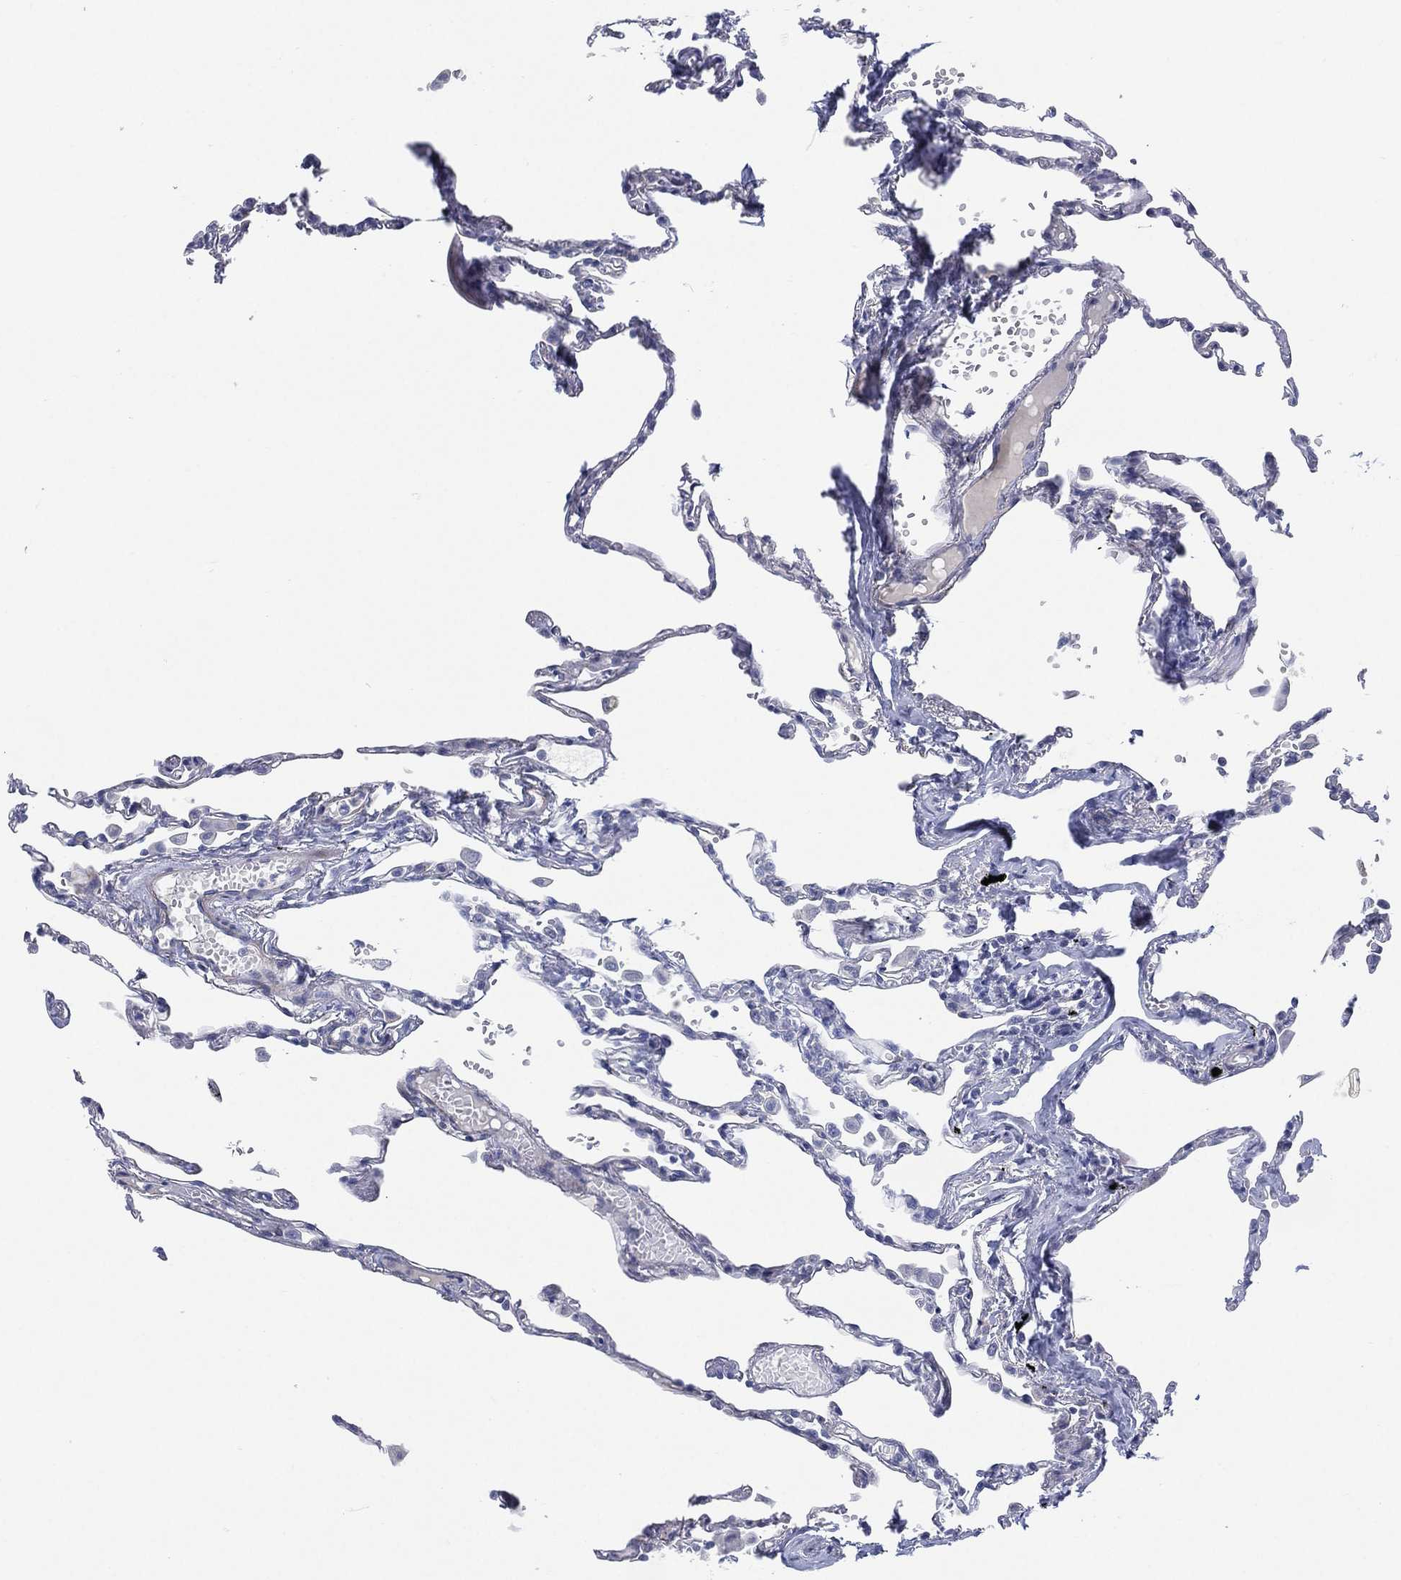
{"staining": {"intensity": "negative", "quantity": "none", "location": "none"}, "tissue": "lung", "cell_type": "Alveolar cells", "image_type": "normal", "snomed": [{"axis": "morphology", "description": "Normal tissue, NOS"}, {"axis": "topography", "description": "Lung"}], "caption": "Immunohistochemistry micrograph of normal human lung stained for a protein (brown), which exhibits no expression in alveolar cells. Nuclei are stained in blue.", "gene": "C5orf46", "patient": {"sex": "male", "age": 78}}